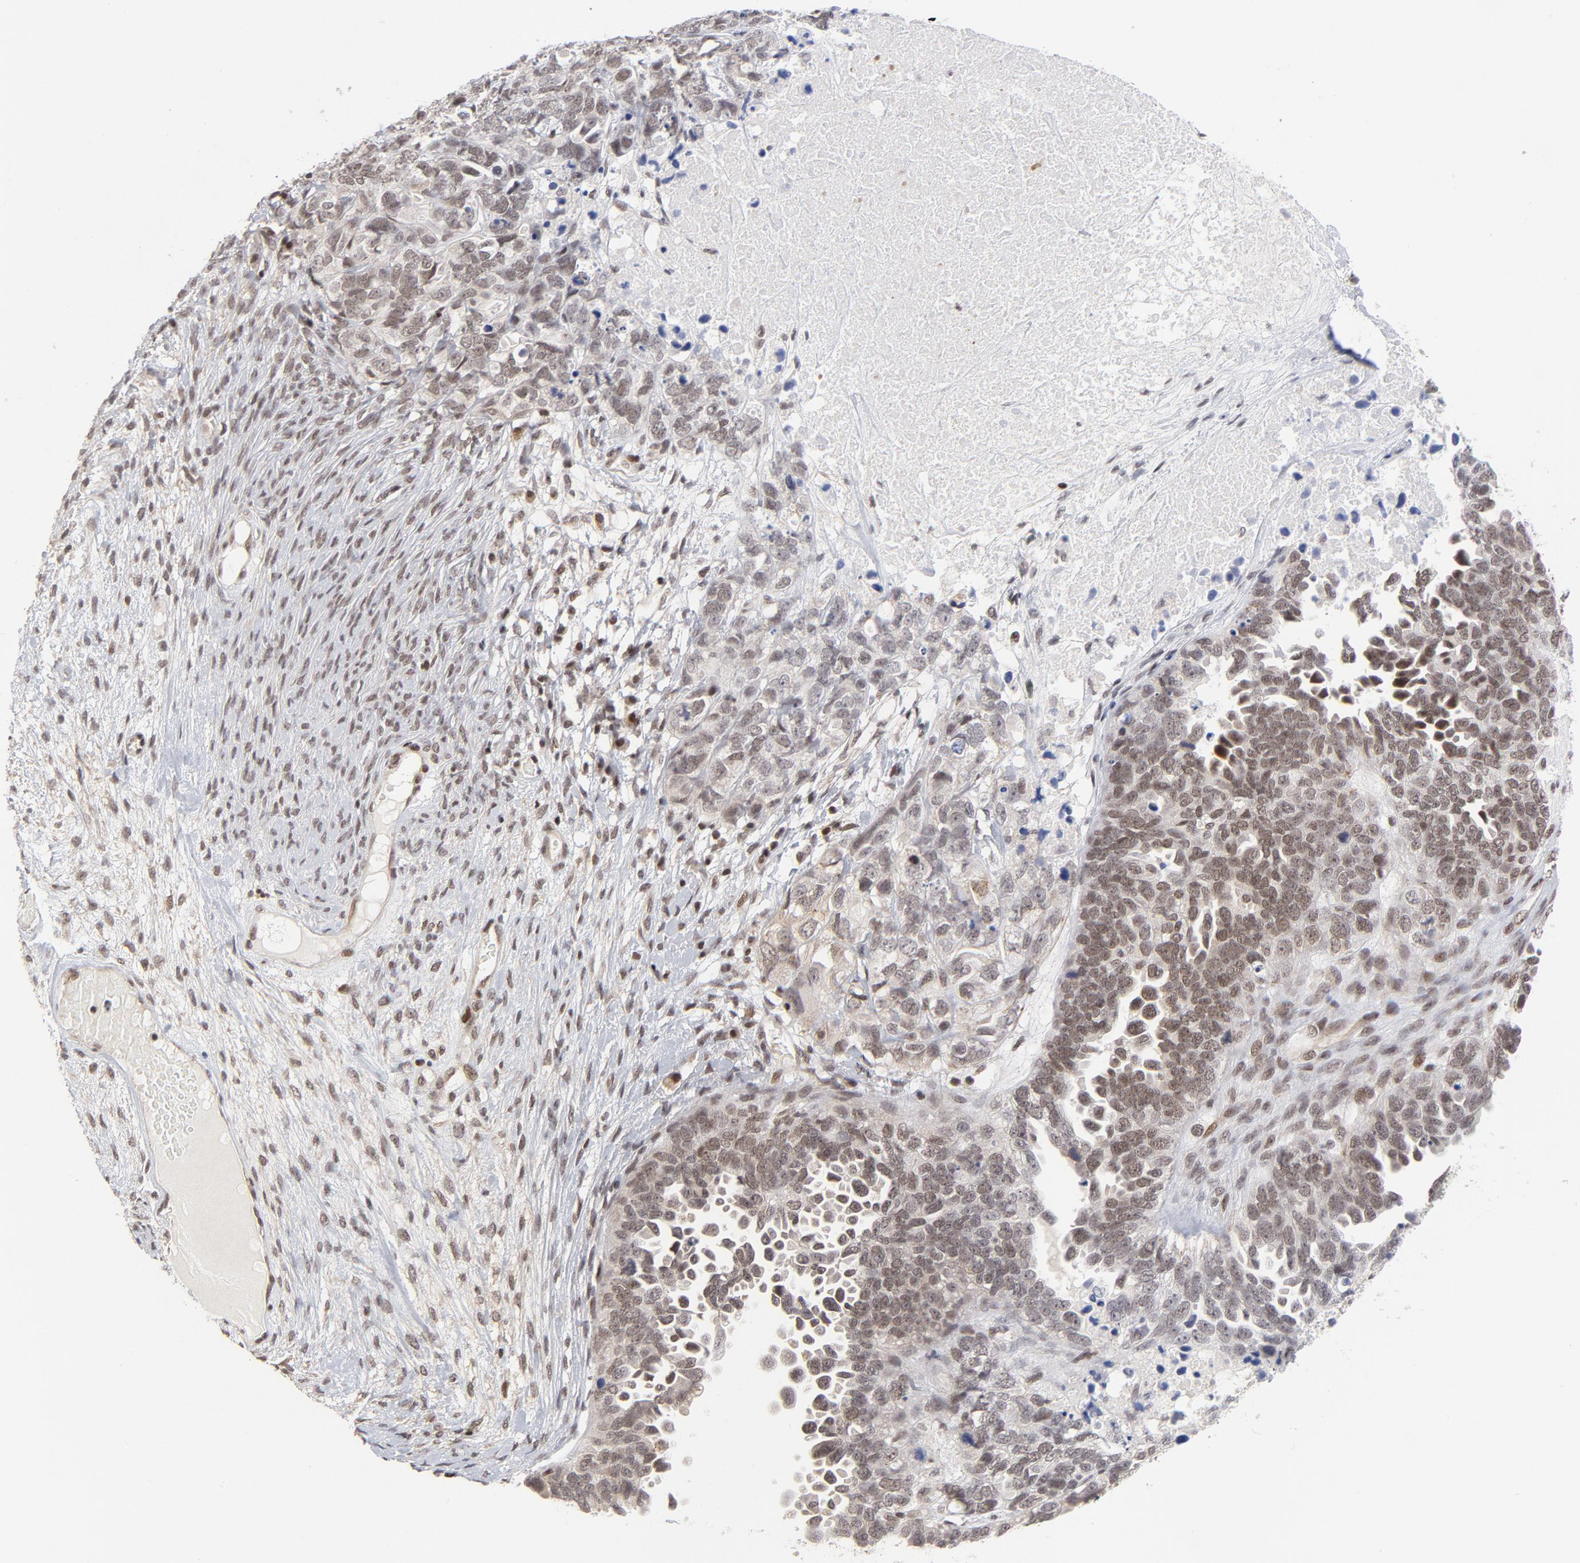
{"staining": {"intensity": "moderate", "quantity": ">75%", "location": "nuclear"}, "tissue": "ovarian cancer", "cell_type": "Tumor cells", "image_type": "cancer", "snomed": [{"axis": "morphology", "description": "Cystadenocarcinoma, serous, NOS"}, {"axis": "topography", "description": "Ovary"}], "caption": "Immunohistochemistry photomicrograph of neoplastic tissue: human serous cystadenocarcinoma (ovarian) stained using immunohistochemistry shows medium levels of moderate protein expression localized specifically in the nuclear of tumor cells, appearing as a nuclear brown color.", "gene": "CTCF", "patient": {"sex": "female", "age": 82}}